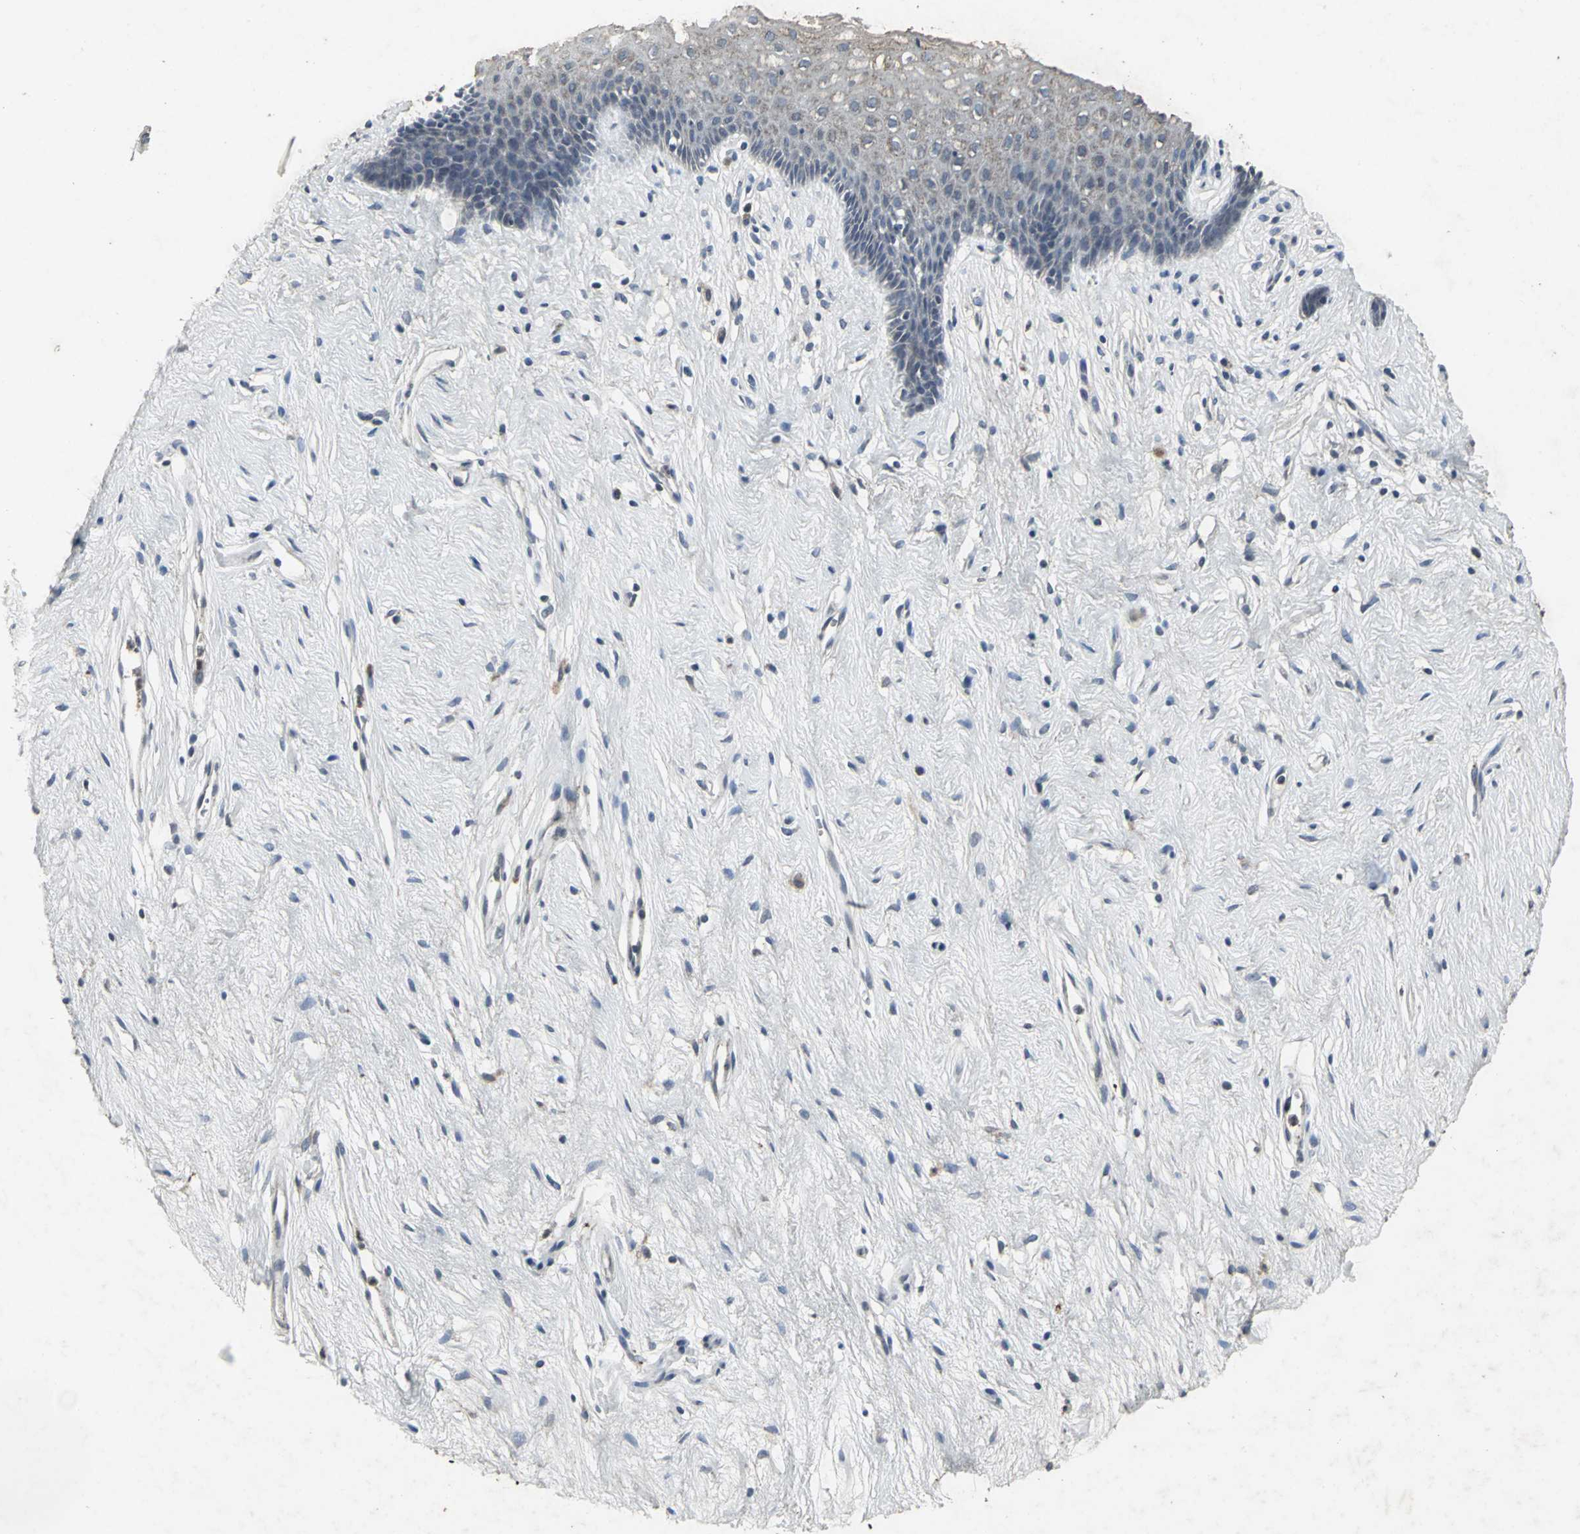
{"staining": {"intensity": "weak", "quantity": "25%-75%", "location": "cytoplasmic/membranous"}, "tissue": "vagina", "cell_type": "Squamous epithelial cells", "image_type": "normal", "snomed": [{"axis": "morphology", "description": "Normal tissue, NOS"}, {"axis": "topography", "description": "Vagina"}], "caption": "Vagina stained for a protein (brown) exhibits weak cytoplasmic/membranous positive expression in approximately 25%-75% of squamous epithelial cells.", "gene": "BMP4", "patient": {"sex": "female", "age": 44}}